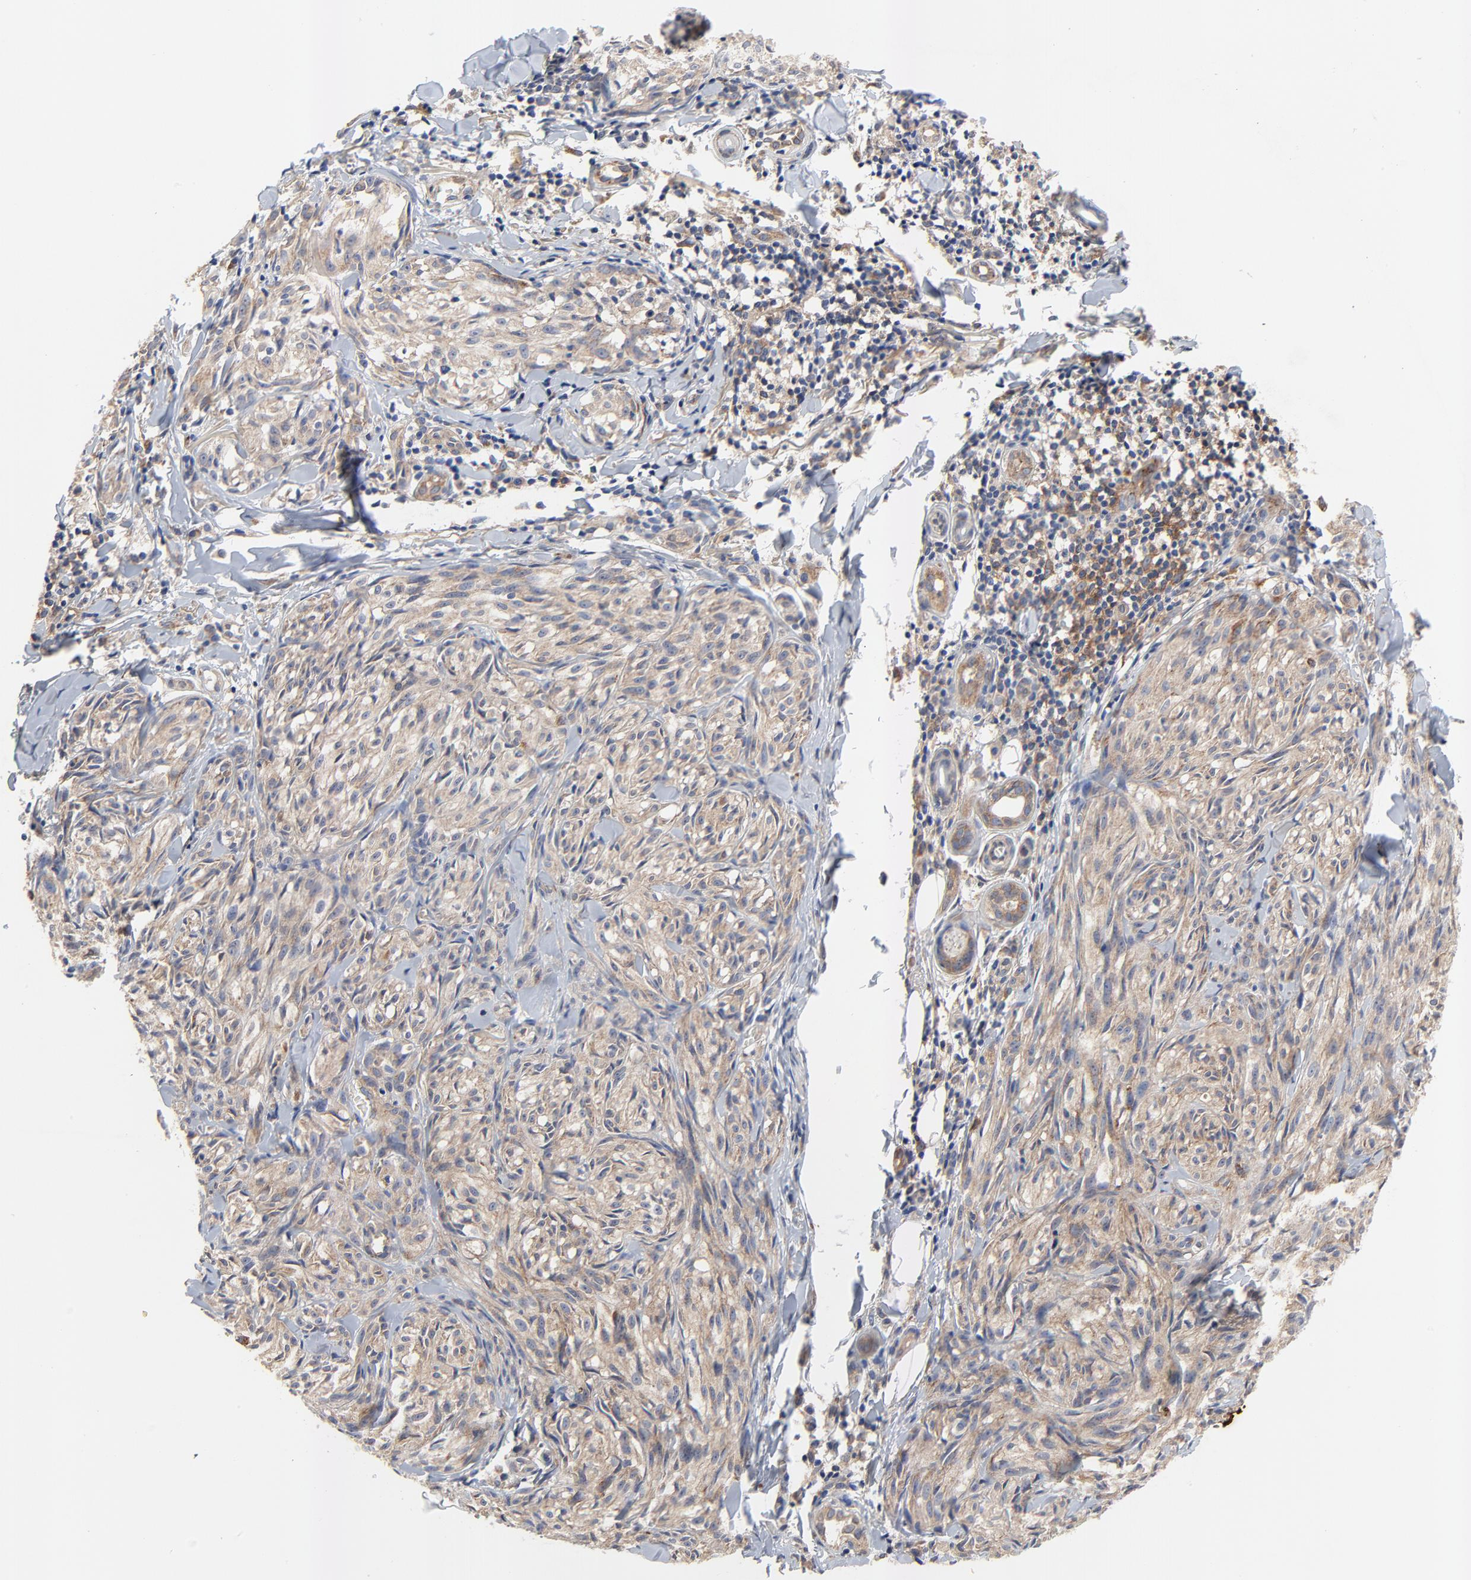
{"staining": {"intensity": "weak", "quantity": ">75%", "location": "cytoplasmic/membranous"}, "tissue": "melanoma", "cell_type": "Tumor cells", "image_type": "cancer", "snomed": [{"axis": "morphology", "description": "Malignant melanoma, Metastatic site"}, {"axis": "topography", "description": "Skin"}], "caption": "Weak cytoplasmic/membranous protein staining is identified in about >75% of tumor cells in malignant melanoma (metastatic site).", "gene": "VAV2", "patient": {"sex": "female", "age": 66}}